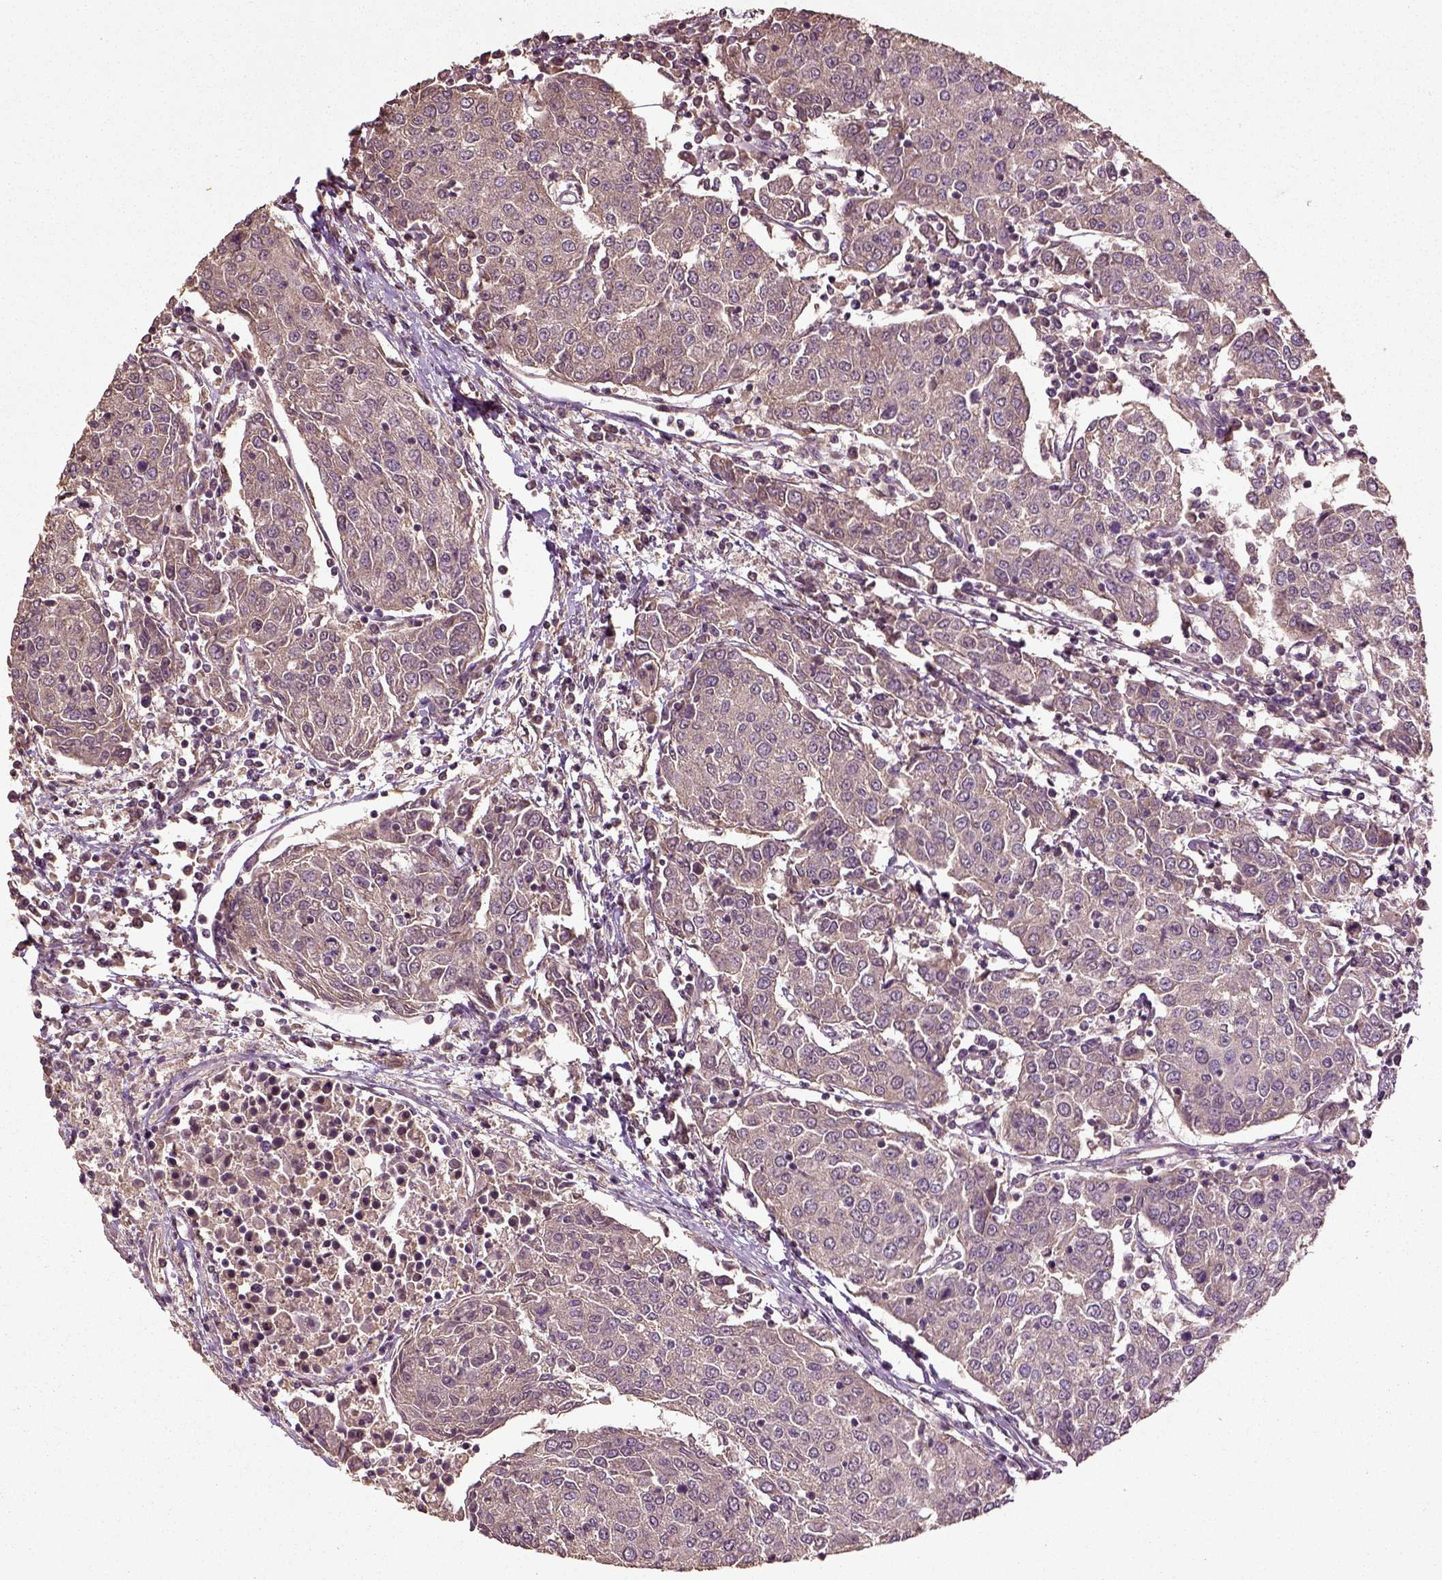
{"staining": {"intensity": "weak", "quantity": "<25%", "location": "cytoplasmic/membranous"}, "tissue": "urothelial cancer", "cell_type": "Tumor cells", "image_type": "cancer", "snomed": [{"axis": "morphology", "description": "Urothelial carcinoma, High grade"}, {"axis": "topography", "description": "Urinary bladder"}], "caption": "Histopathology image shows no significant protein staining in tumor cells of urothelial cancer.", "gene": "ERV3-1", "patient": {"sex": "female", "age": 85}}